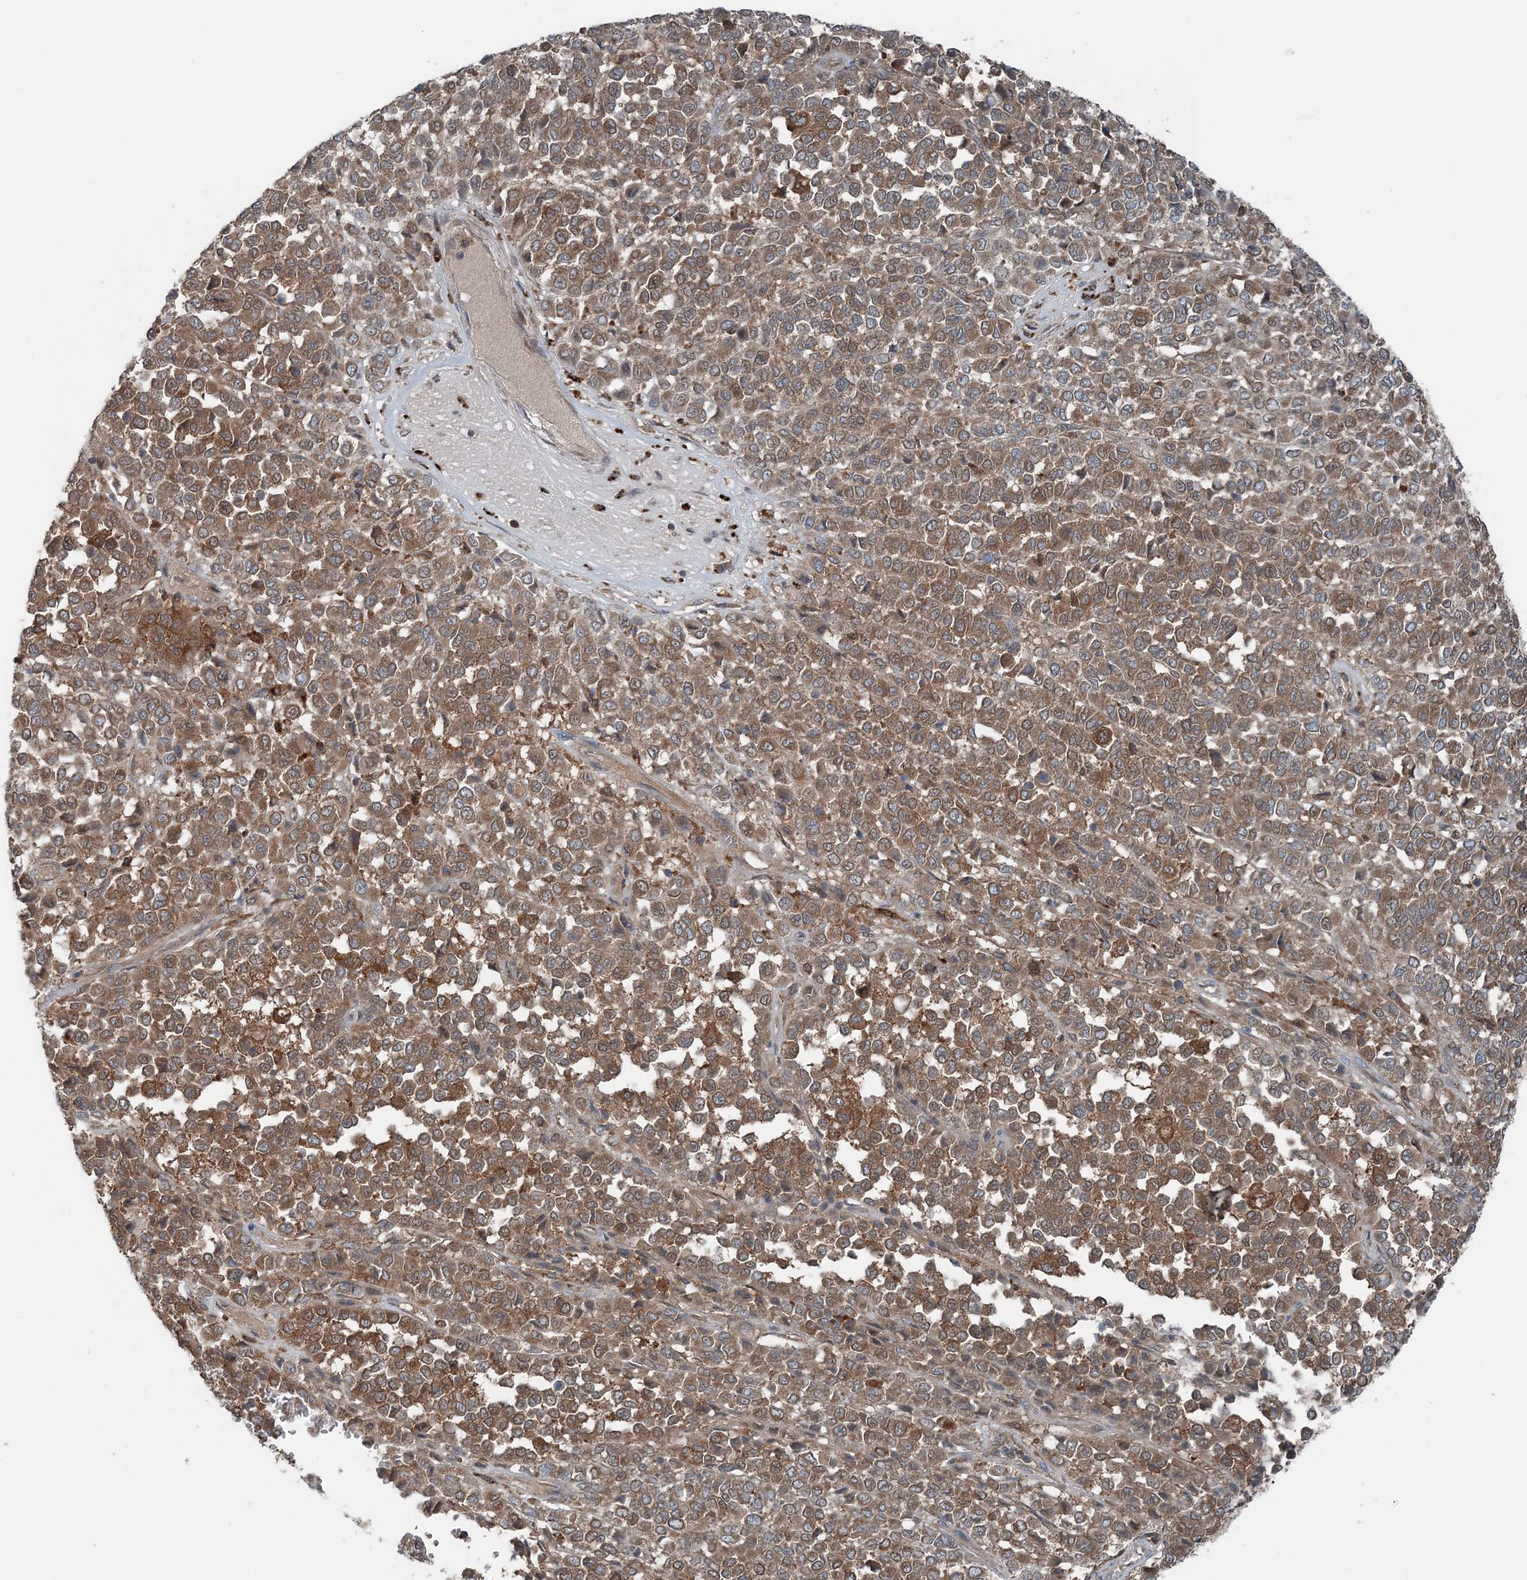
{"staining": {"intensity": "moderate", "quantity": ">75%", "location": "cytoplasmic/membranous"}, "tissue": "melanoma", "cell_type": "Tumor cells", "image_type": "cancer", "snomed": [{"axis": "morphology", "description": "Malignant melanoma, Metastatic site"}, {"axis": "topography", "description": "Pancreas"}], "caption": "A micrograph showing moderate cytoplasmic/membranous expression in about >75% of tumor cells in malignant melanoma (metastatic site), as visualized by brown immunohistochemical staining.", "gene": "ASNSD1", "patient": {"sex": "female", "age": 30}}